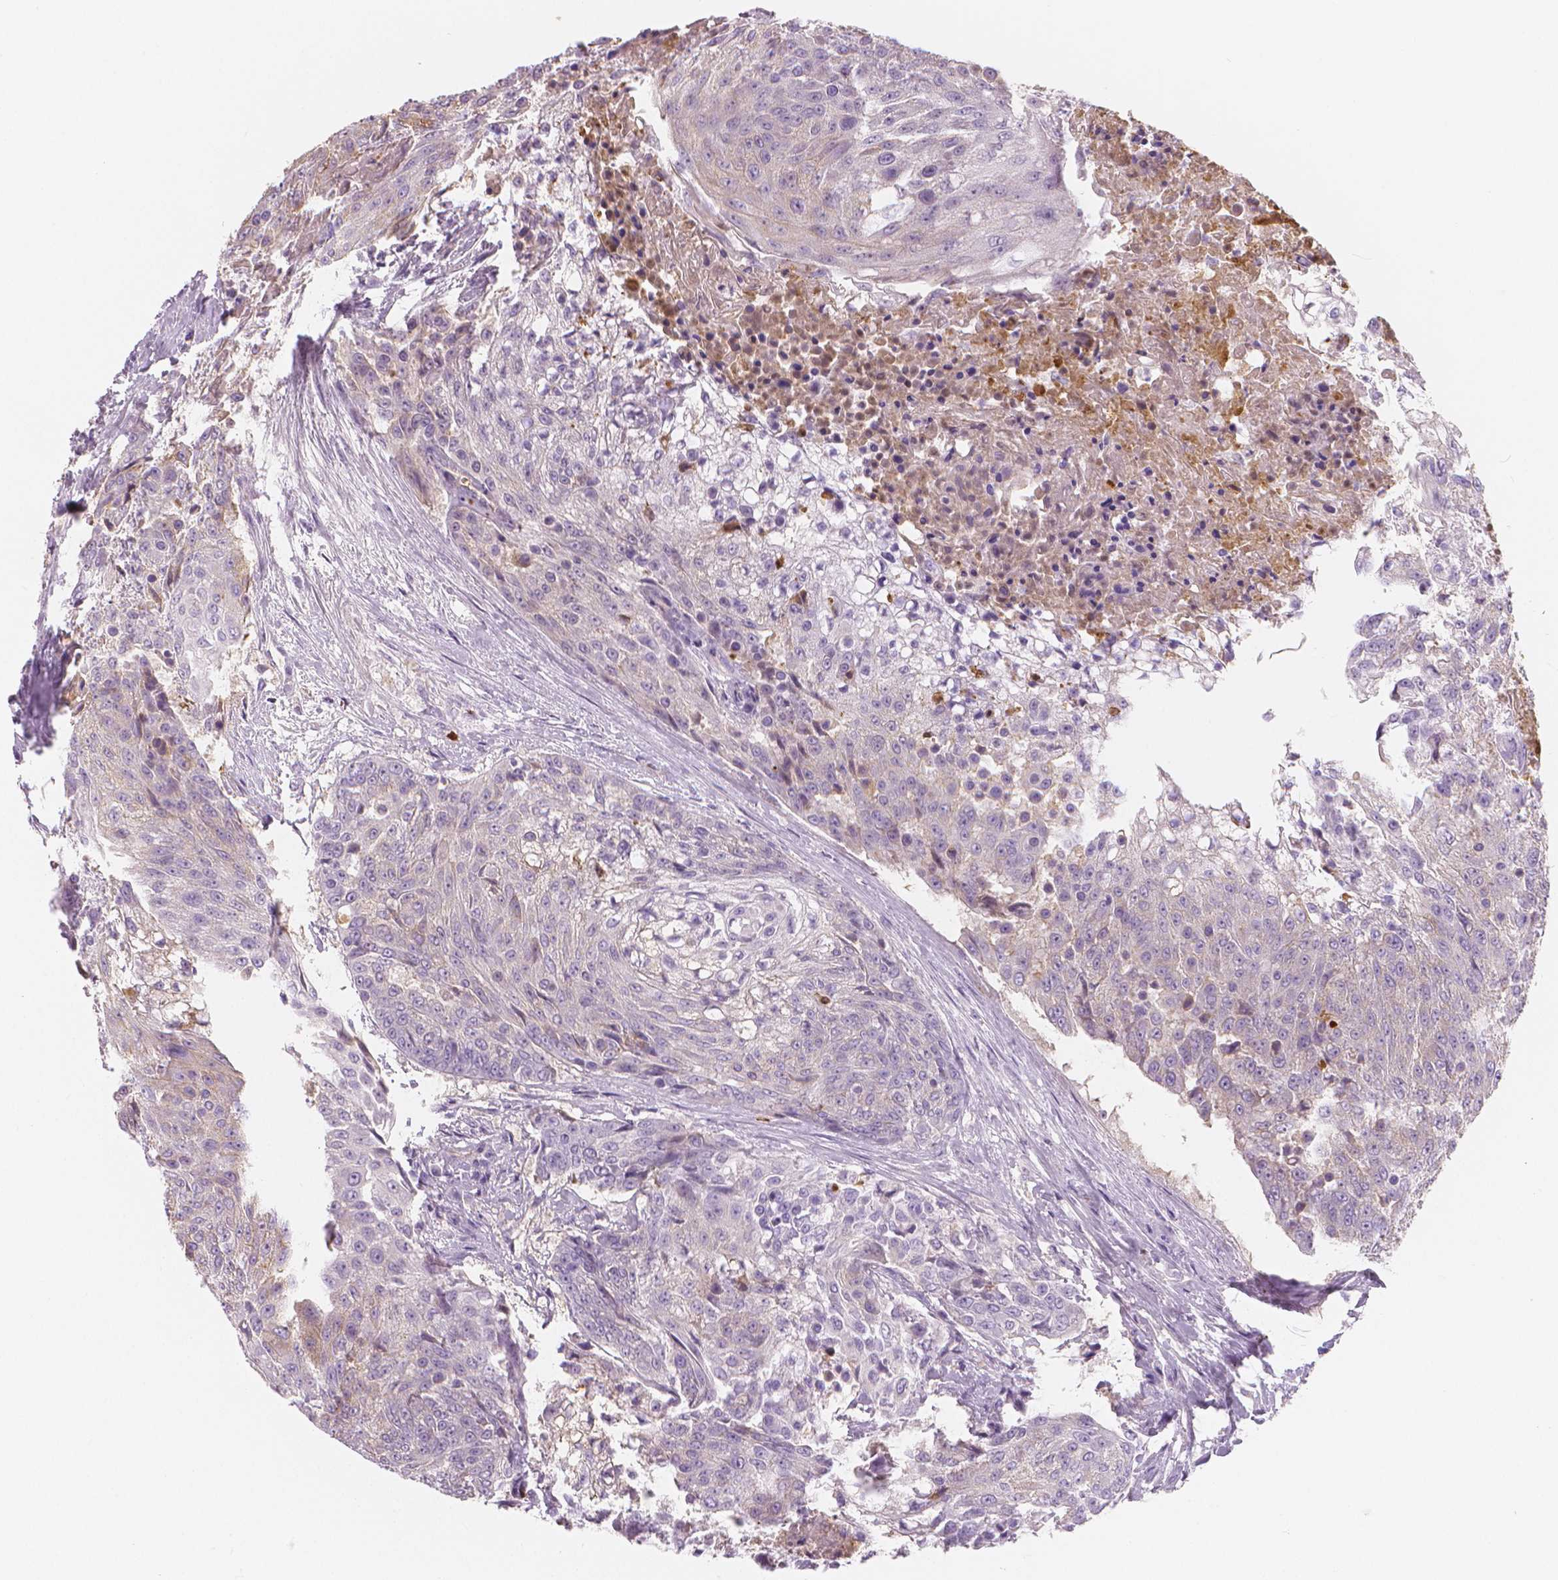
{"staining": {"intensity": "negative", "quantity": "none", "location": "none"}, "tissue": "urothelial cancer", "cell_type": "Tumor cells", "image_type": "cancer", "snomed": [{"axis": "morphology", "description": "Urothelial carcinoma, High grade"}, {"axis": "topography", "description": "Urinary bladder"}], "caption": "Protein analysis of urothelial cancer shows no significant expression in tumor cells. (DAB (3,3'-diaminobenzidine) IHC, high magnification).", "gene": "APOA4", "patient": {"sex": "female", "age": 63}}